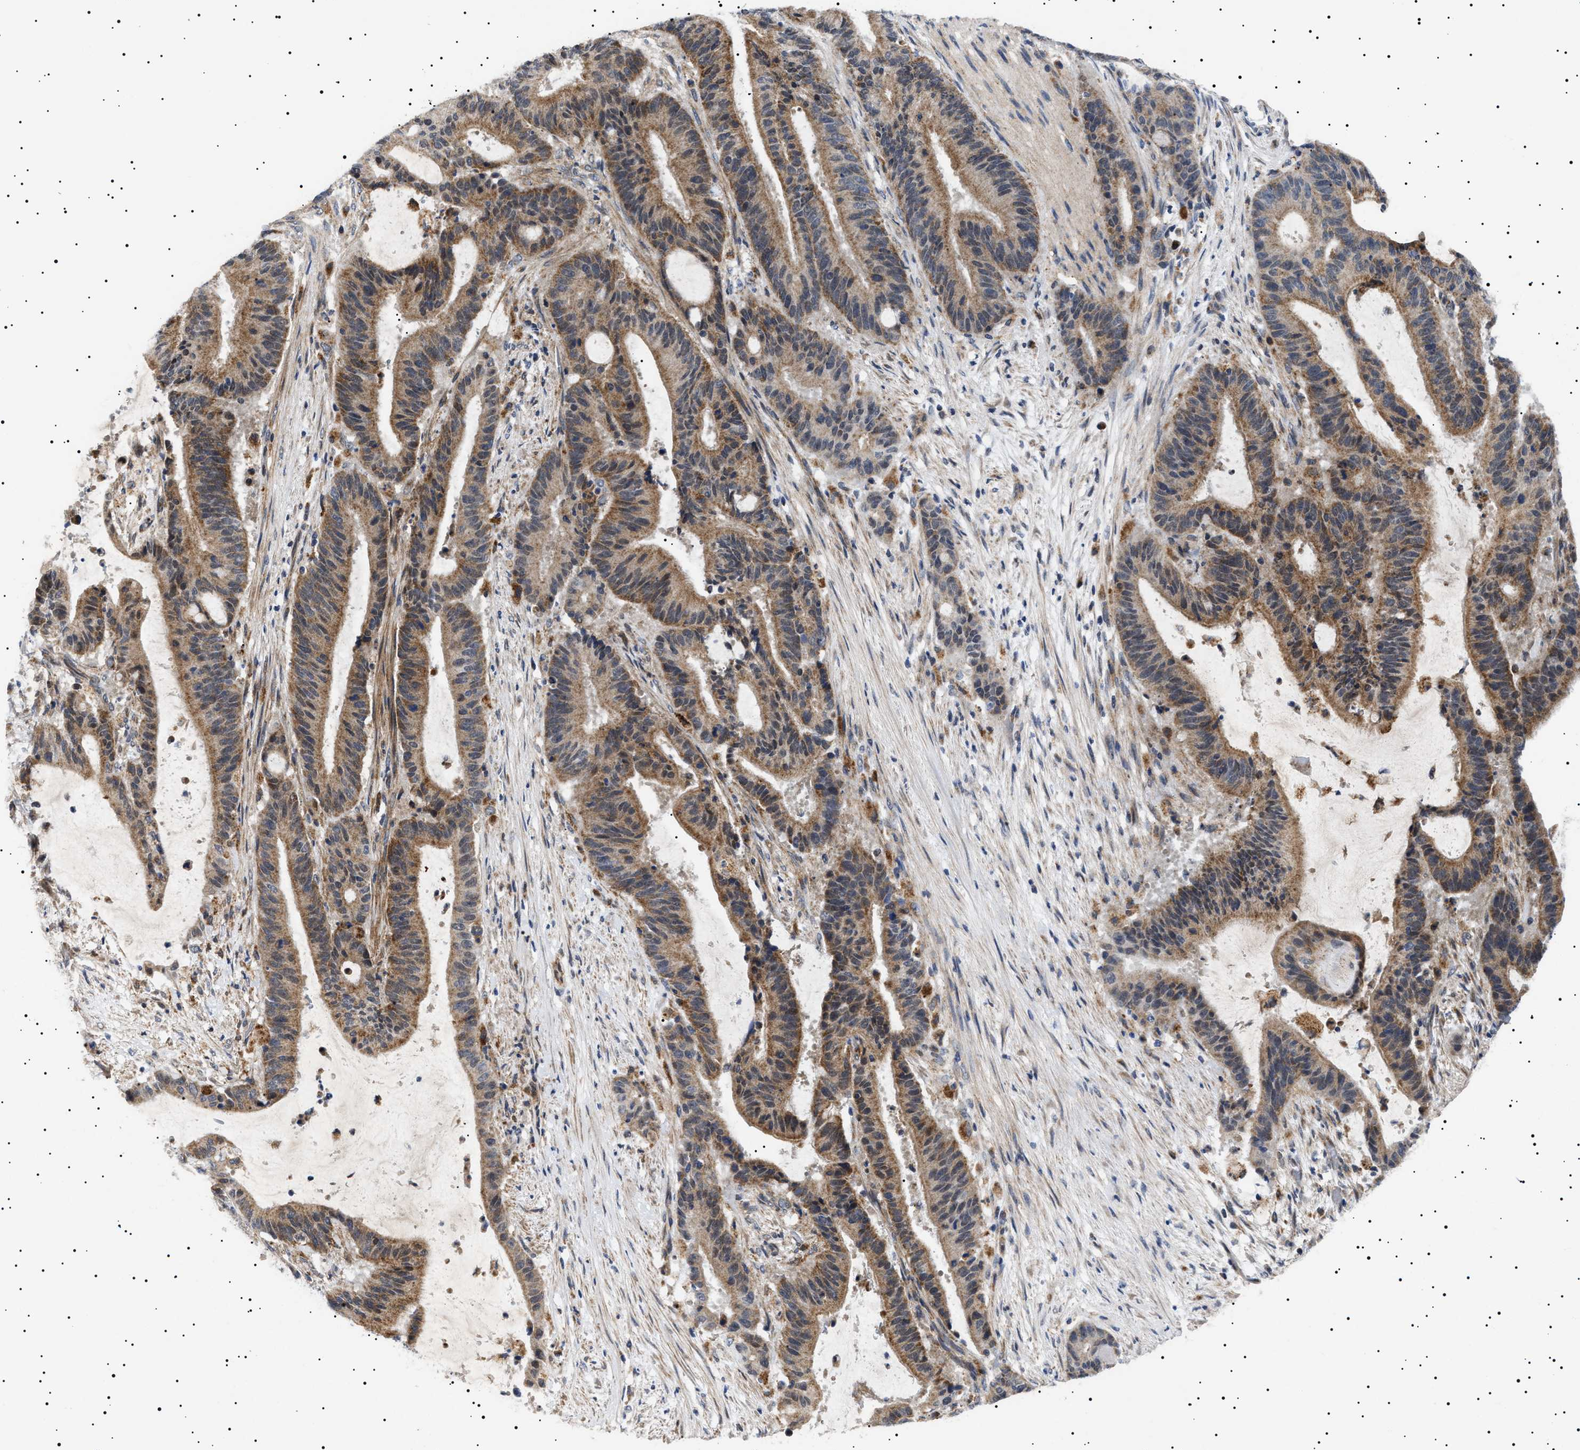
{"staining": {"intensity": "moderate", "quantity": ">75%", "location": "cytoplasmic/membranous"}, "tissue": "liver cancer", "cell_type": "Tumor cells", "image_type": "cancer", "snomed": [{"axis": "morphology", "description": "Normal tissue, NOS"}, {"axis": "morphology", "description": "Cholangiocarcinoma"}, {"axis": "topography", "description": "Liver"}, {"axis": "topography", "description": "Peripheral nerve tissue"}], "caption": "Liver cancer stained for a protein (brown) displays moderate cytoplasmic/membranous positive positivity in about >75% of tumor cells.", "gene": "RAB34", "patient": {"sex": "female", "age": 73}}